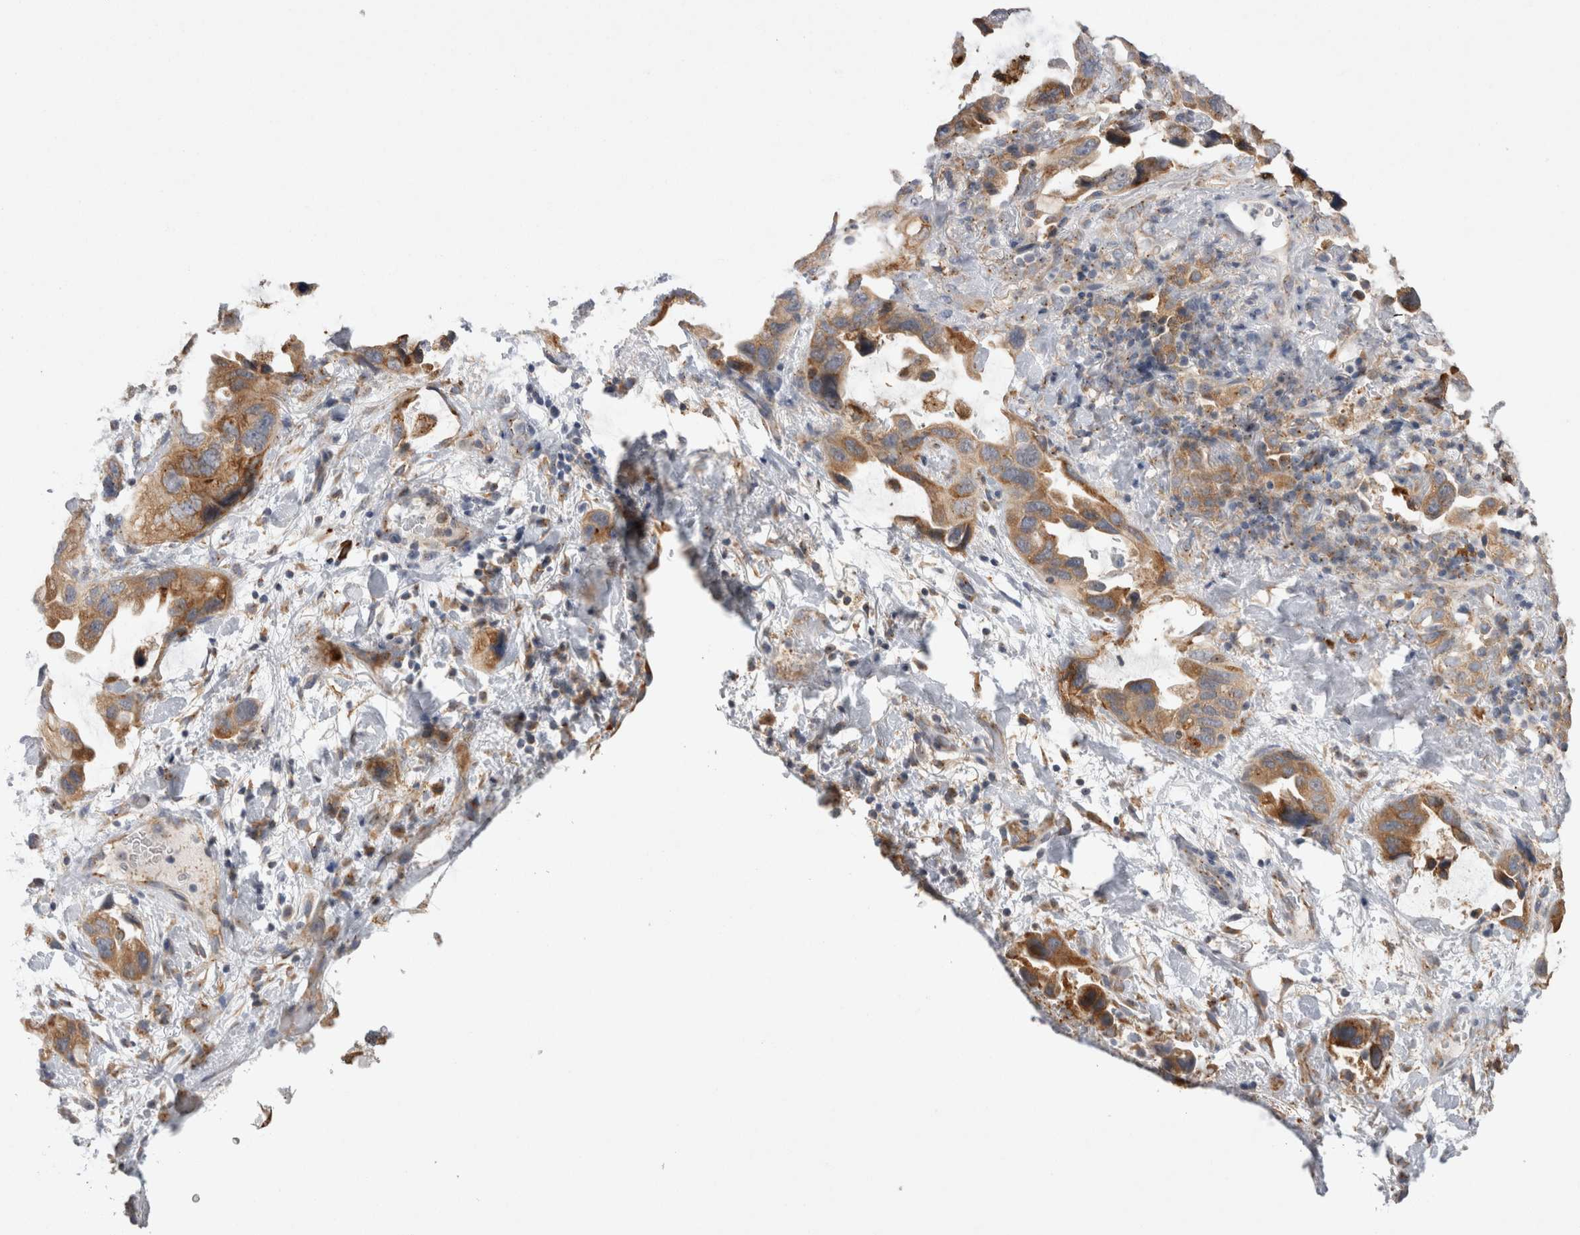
{"staining": {"intensity": "moderate", "quantity": ">75%", "location": "cytoplasmic/membranous"}, "tissue": "lung cancer", "cell_type": "Tumor cells", "image_type": "cancer", "snomed": [{"axis": "morphology", "description": "Squamous cell carcinoma, NOS"}, {"axis": "topography", "description": "Lung"}], "caption": "Human lung cancer stained for a protein (brown) shows moderate cytoplasmic/membranous positive expression in approximately >75% of tumor cells.", "gene": "ZNF341", "patient": {"sex": "female", "age": 73}}